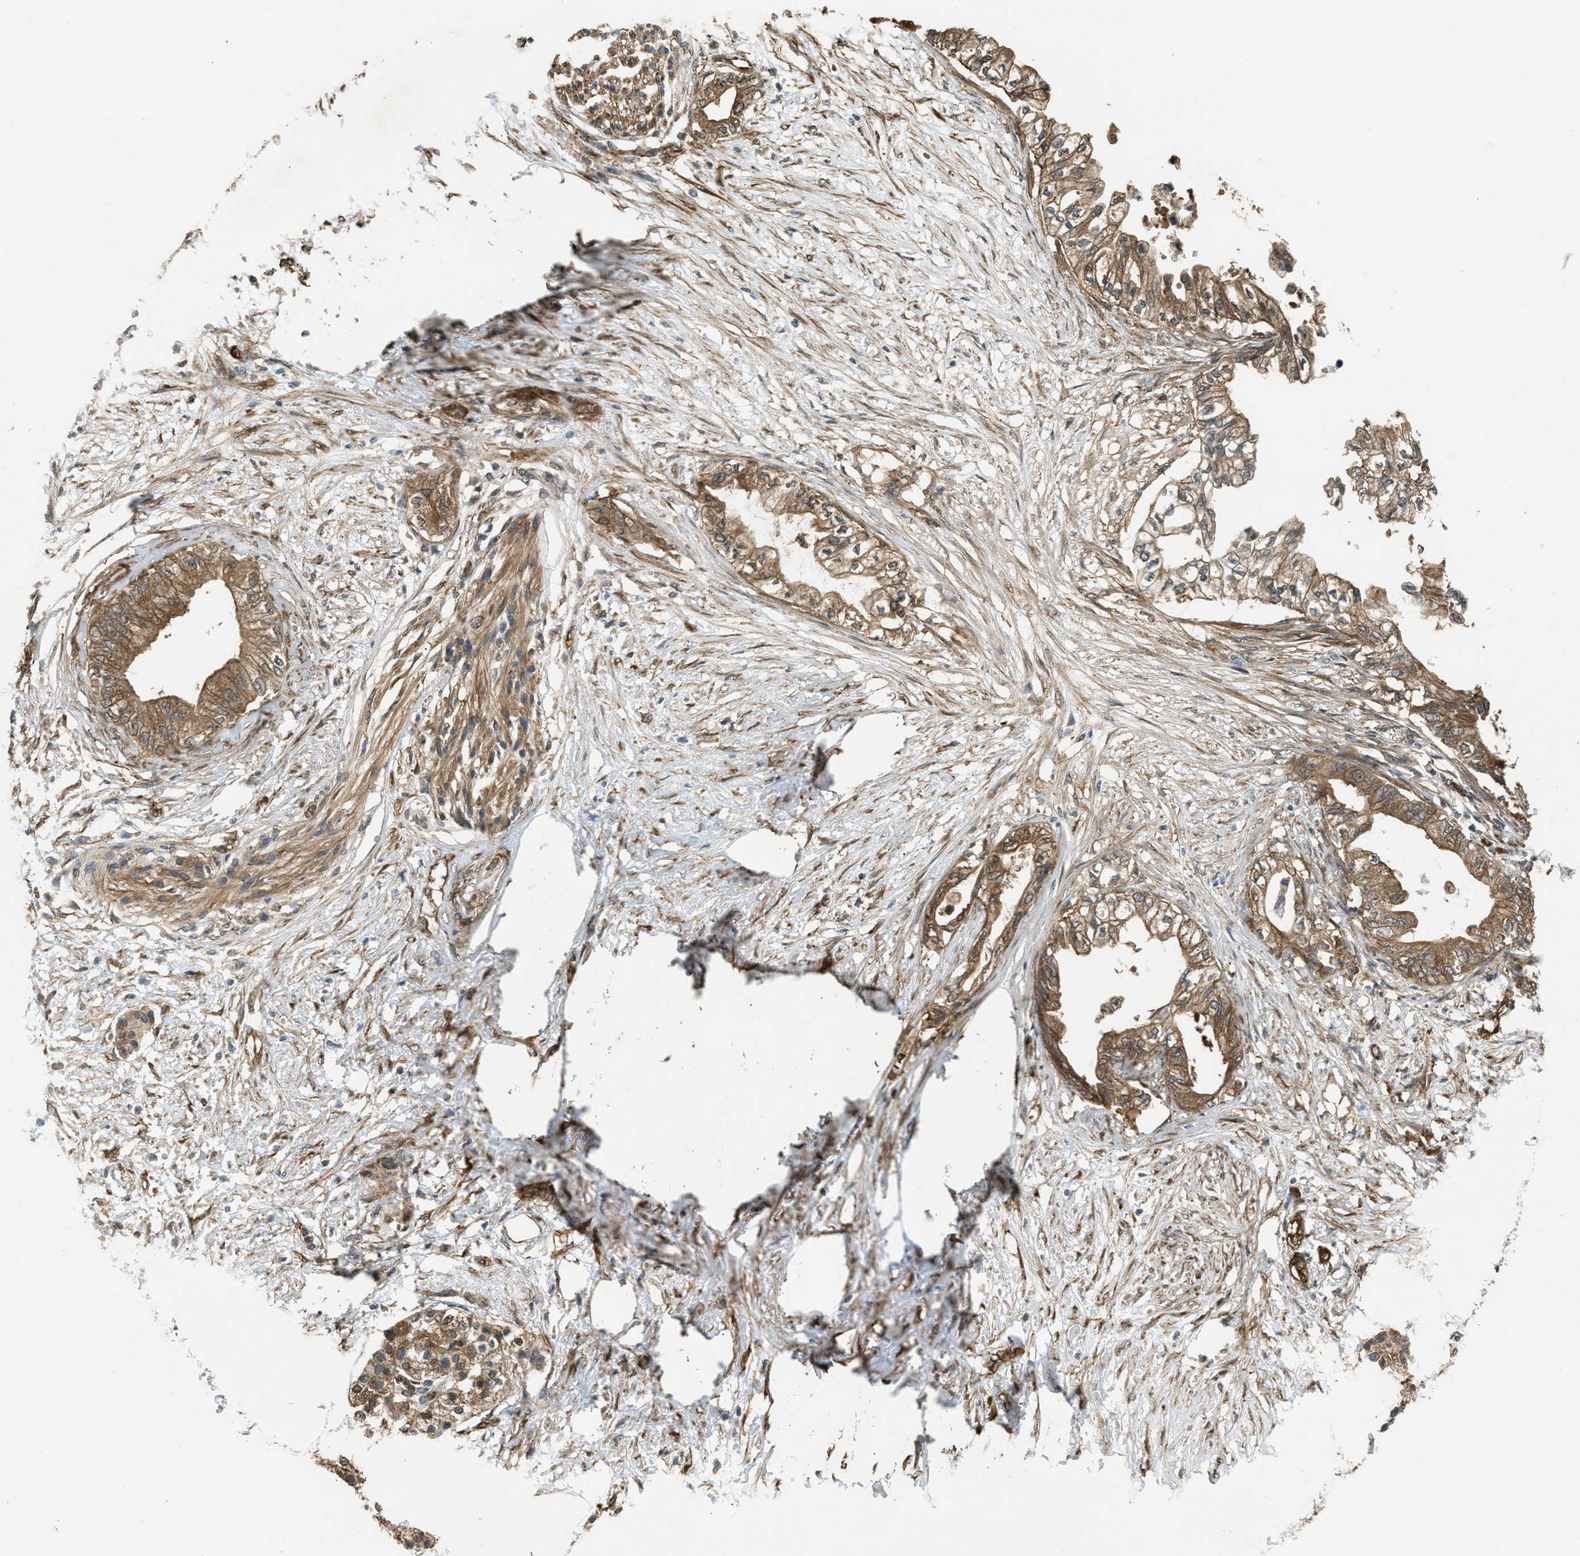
{"staining": {"intensity": "moderate", "quantity": ">75%", "location": "cytoplasmic/membranous"}, "tissue": "pancreatic cancer", "cell_type": "Tumor cells", "image_type": "cancer", "snomed": [{"axis": "morphology", "description": "Normal tissue, NOS"}, {"axis": "morphology", "description": "Adenocarcinoma, NOS"}, {"axis": "topography", "description": "Pancreas"}, {"axis": "topography", "description": "Duodenum"}], "caption": "High-power microscopy captured an immunohistochemistry micrograph of adenocarcinoma (pancreatic), revealing moderate cytoplasmic/membranous positivity in approximately >75% of tumor cells. The staining was performed using DAB, with brown indicating positive protein expression. Nuclei are stained blue with hematoxylin.", "gene": "BAG3", "patient": {"sex": "female", "age": 60}}